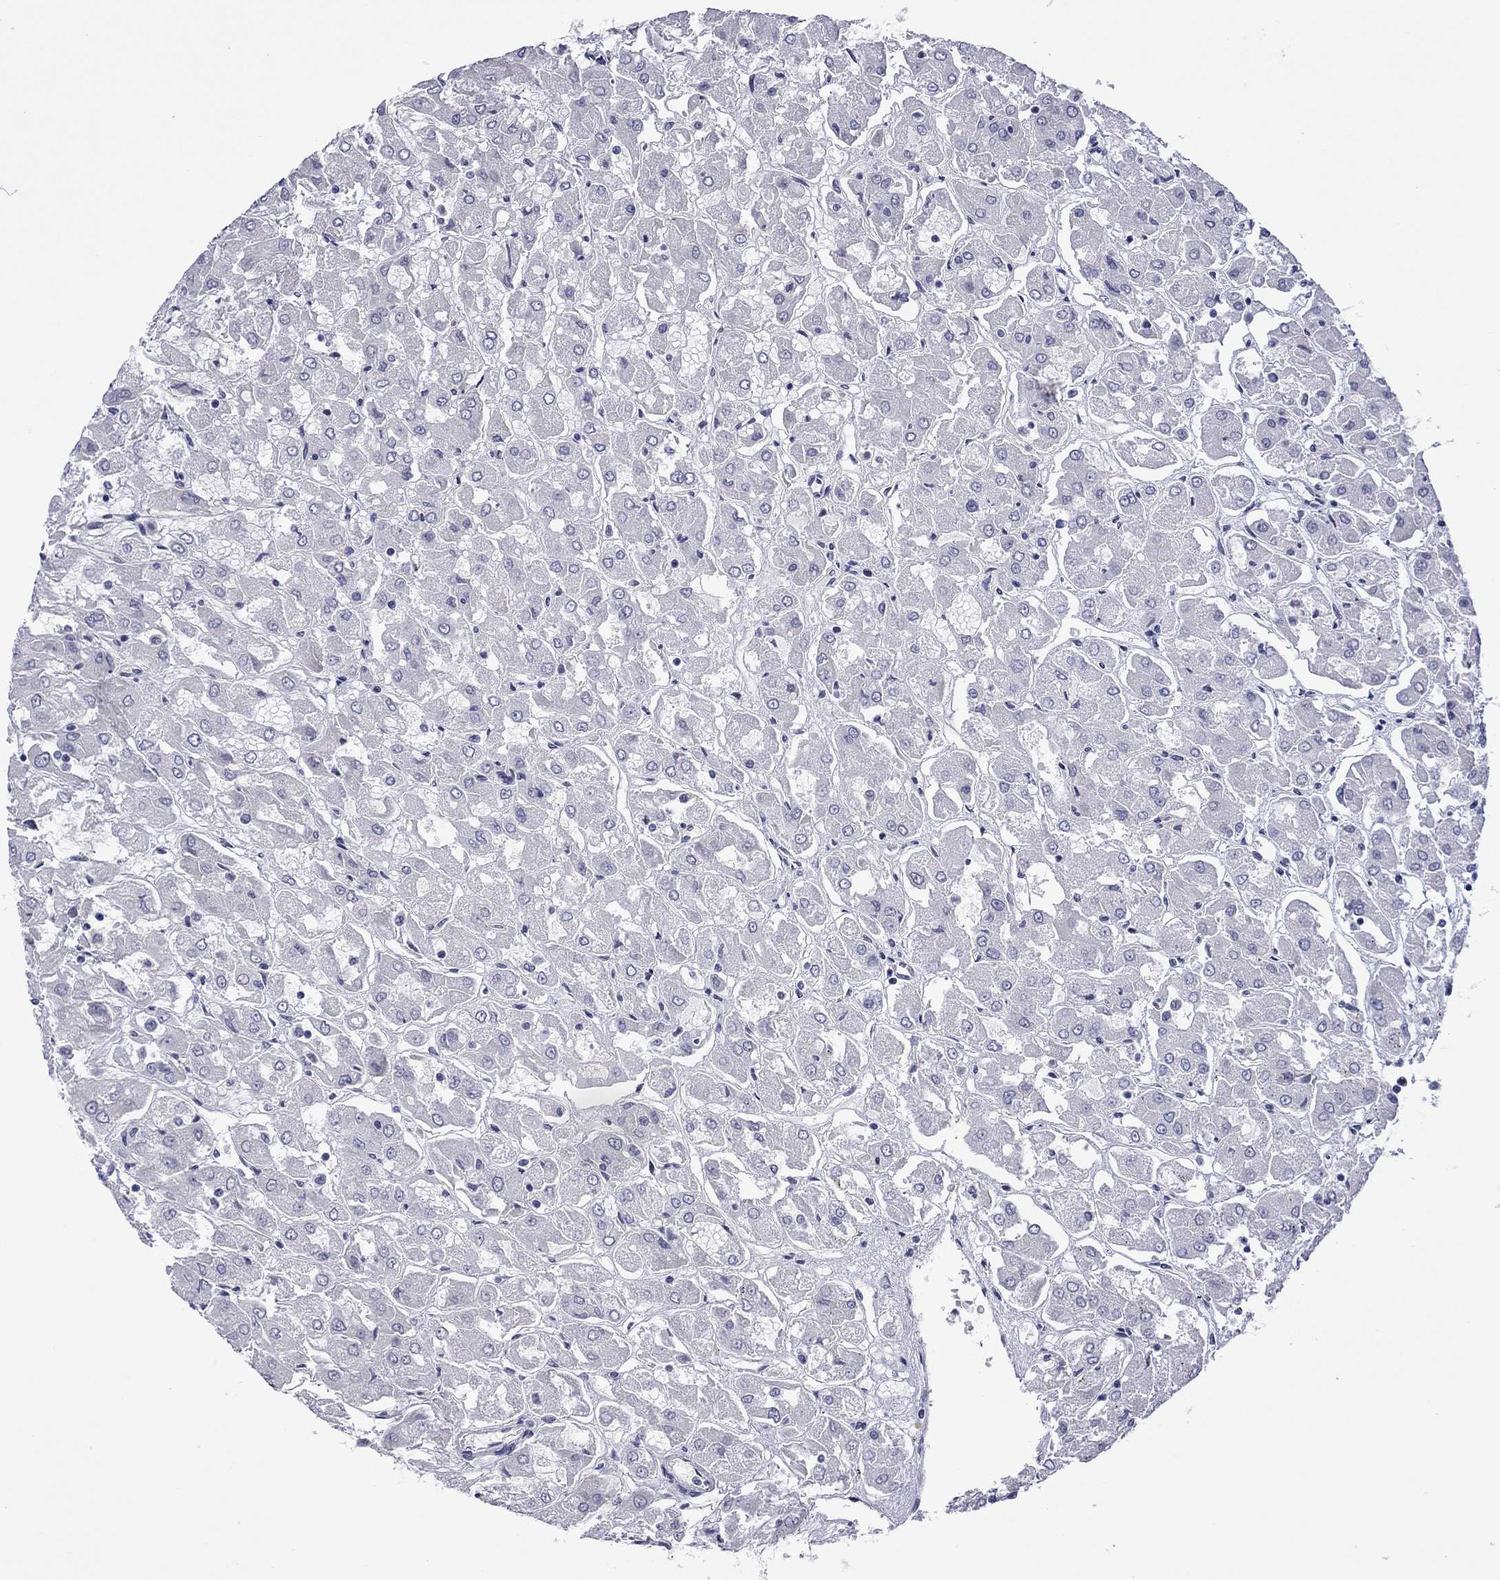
{"staining": {"intensity": "negative", "quantity": "none", "location": "none"}, "tissue": "renal cancer", "cell_type": "Tumor cells", "image_type": "cancer", "snomed": [{"axis": "morphology", "description": "Adenocarcinoma, NOS"}, {"axis": "topography", "description": "Kidney"}], "caption": "Adenocarcinoma (renal) was stained to show a protein in brown. There is no significant staining in tumor cells.", "gene": "CTNNBIP1", "patient": {"sex": "male", "age": 72}}